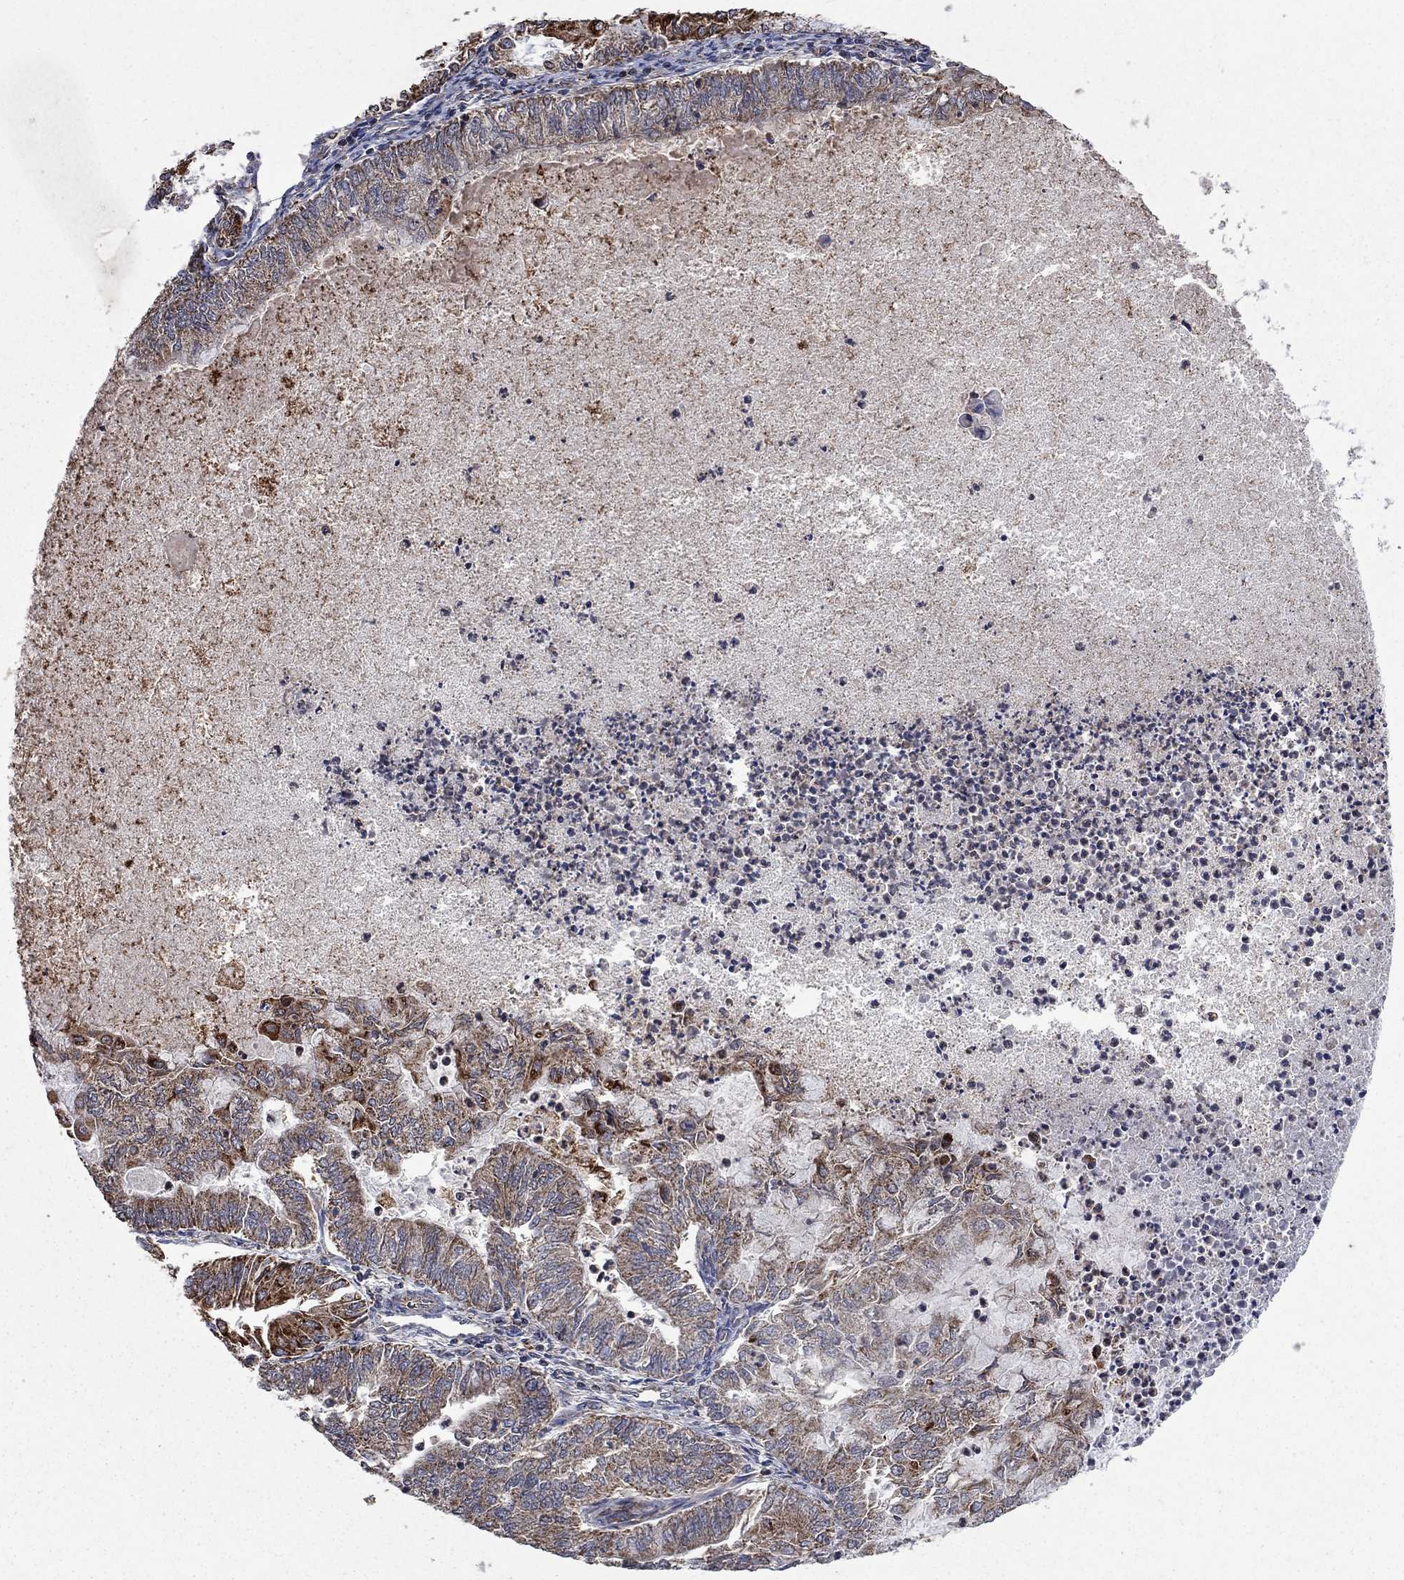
{"staining": {"intensity": "strong", "quantity": "<25%", "location": "cytoplasmic/membranous"}, "tissue": "endometrial cancer", "cell_type": "Tumor cells", "image_type": "cancer", "snomed": [{"axis": "morphology", "description": "Adenocarcinoma, NOS"}, {"axis": "topography", "description": "Endometrium"}], "caption": "Endometrial cancer tissue exhibits strong cytoplasmic/membranous positivity in about <25% of tumor cells, visualized by immunohistochemistry. (IHC, brightfield microscopy, high magnification).", "gene": "DPH1", "patient": {"sex": "female", "age": 59}}